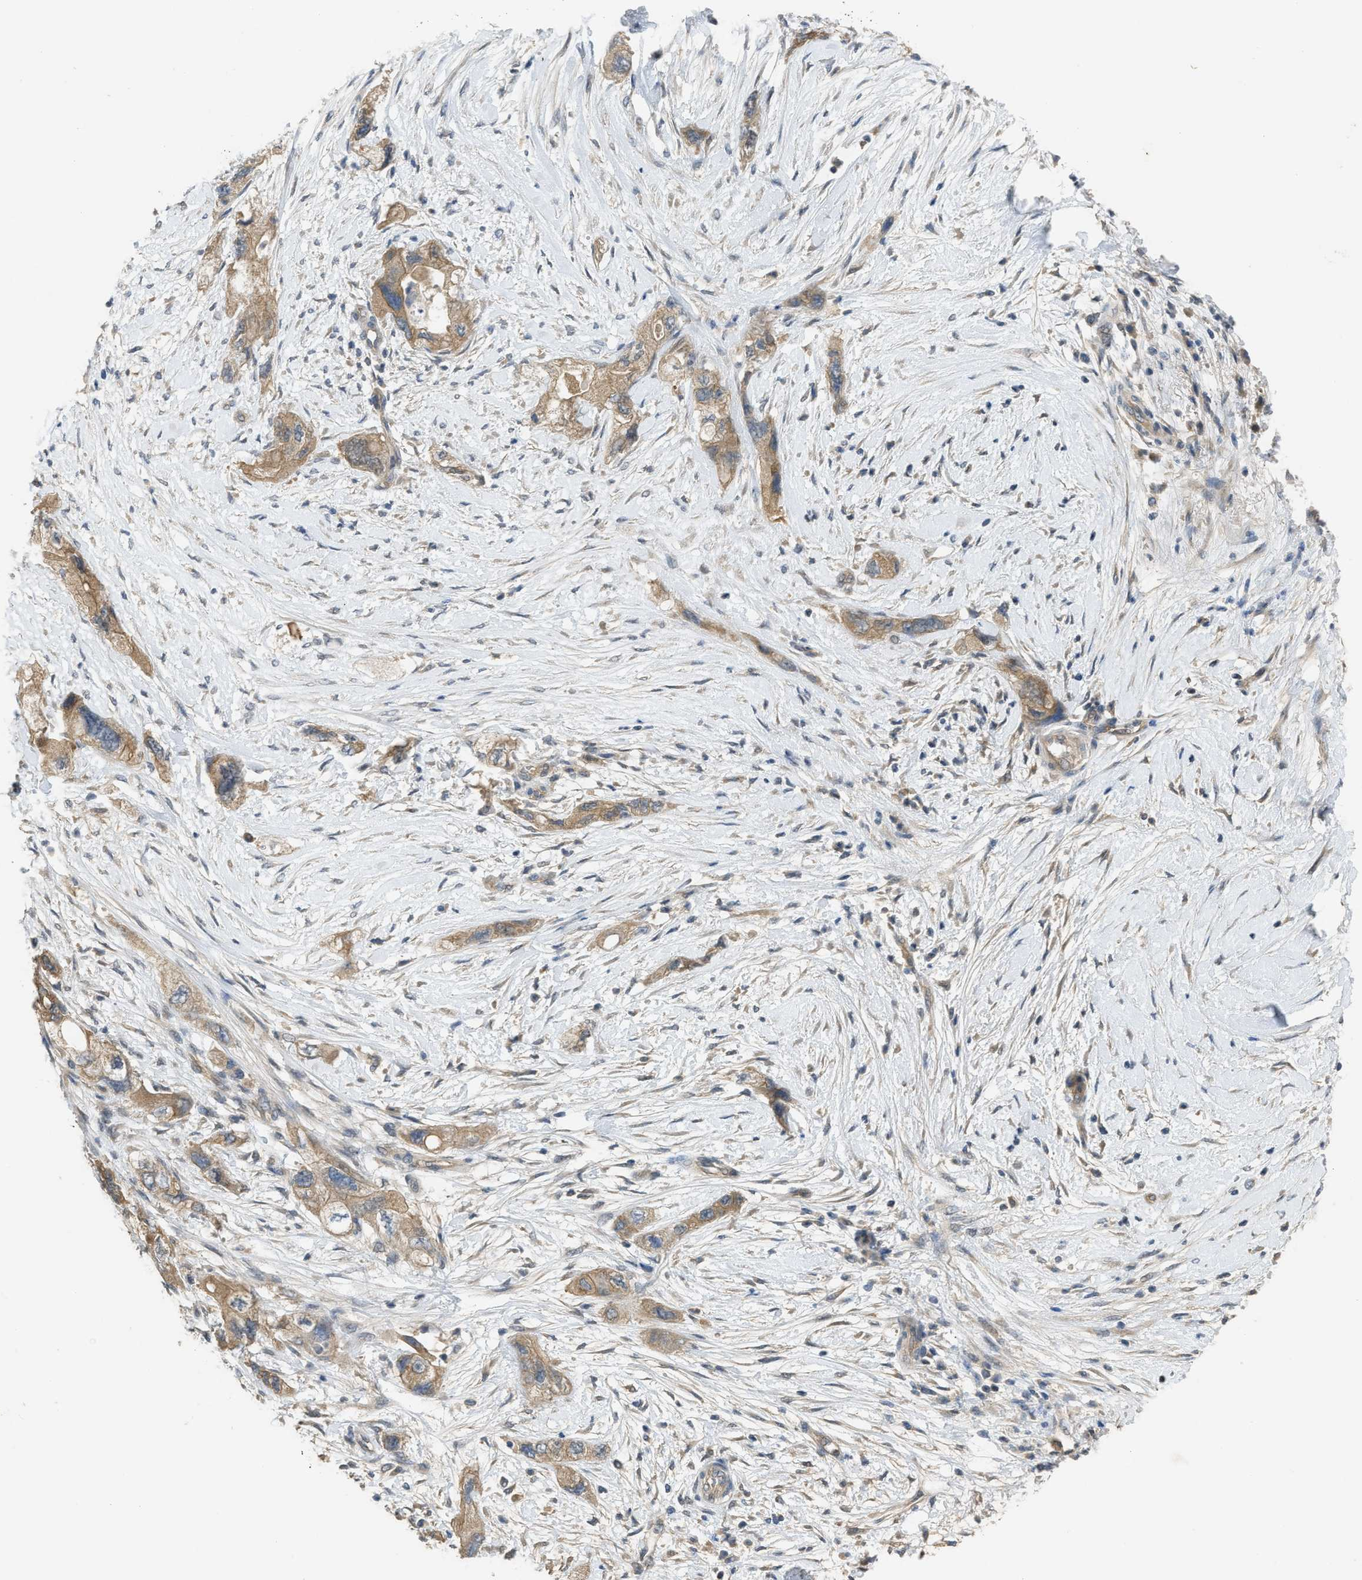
{"staining": {"intensity": "moderate", "quantity": ">75%", "location": "cytoplasmic/membranous"}, "tissue": "pancreatic cancer", "cell_type": "Tumor cells", "image_type": "cancer", "snomed": [{"axis": "morphology", "description": "Adenocarcinoma, NOS"}, {"axis": "topography", "description": "Pancreas"}], "caption": "Protein positivity by IHC demonstrates moderate cytoplasmic/membranous expression in about >75% of tumor cells in pancreatic cancer.", "gene": "PPP3CA", "patient": {"sex": "female", "age": 73}}